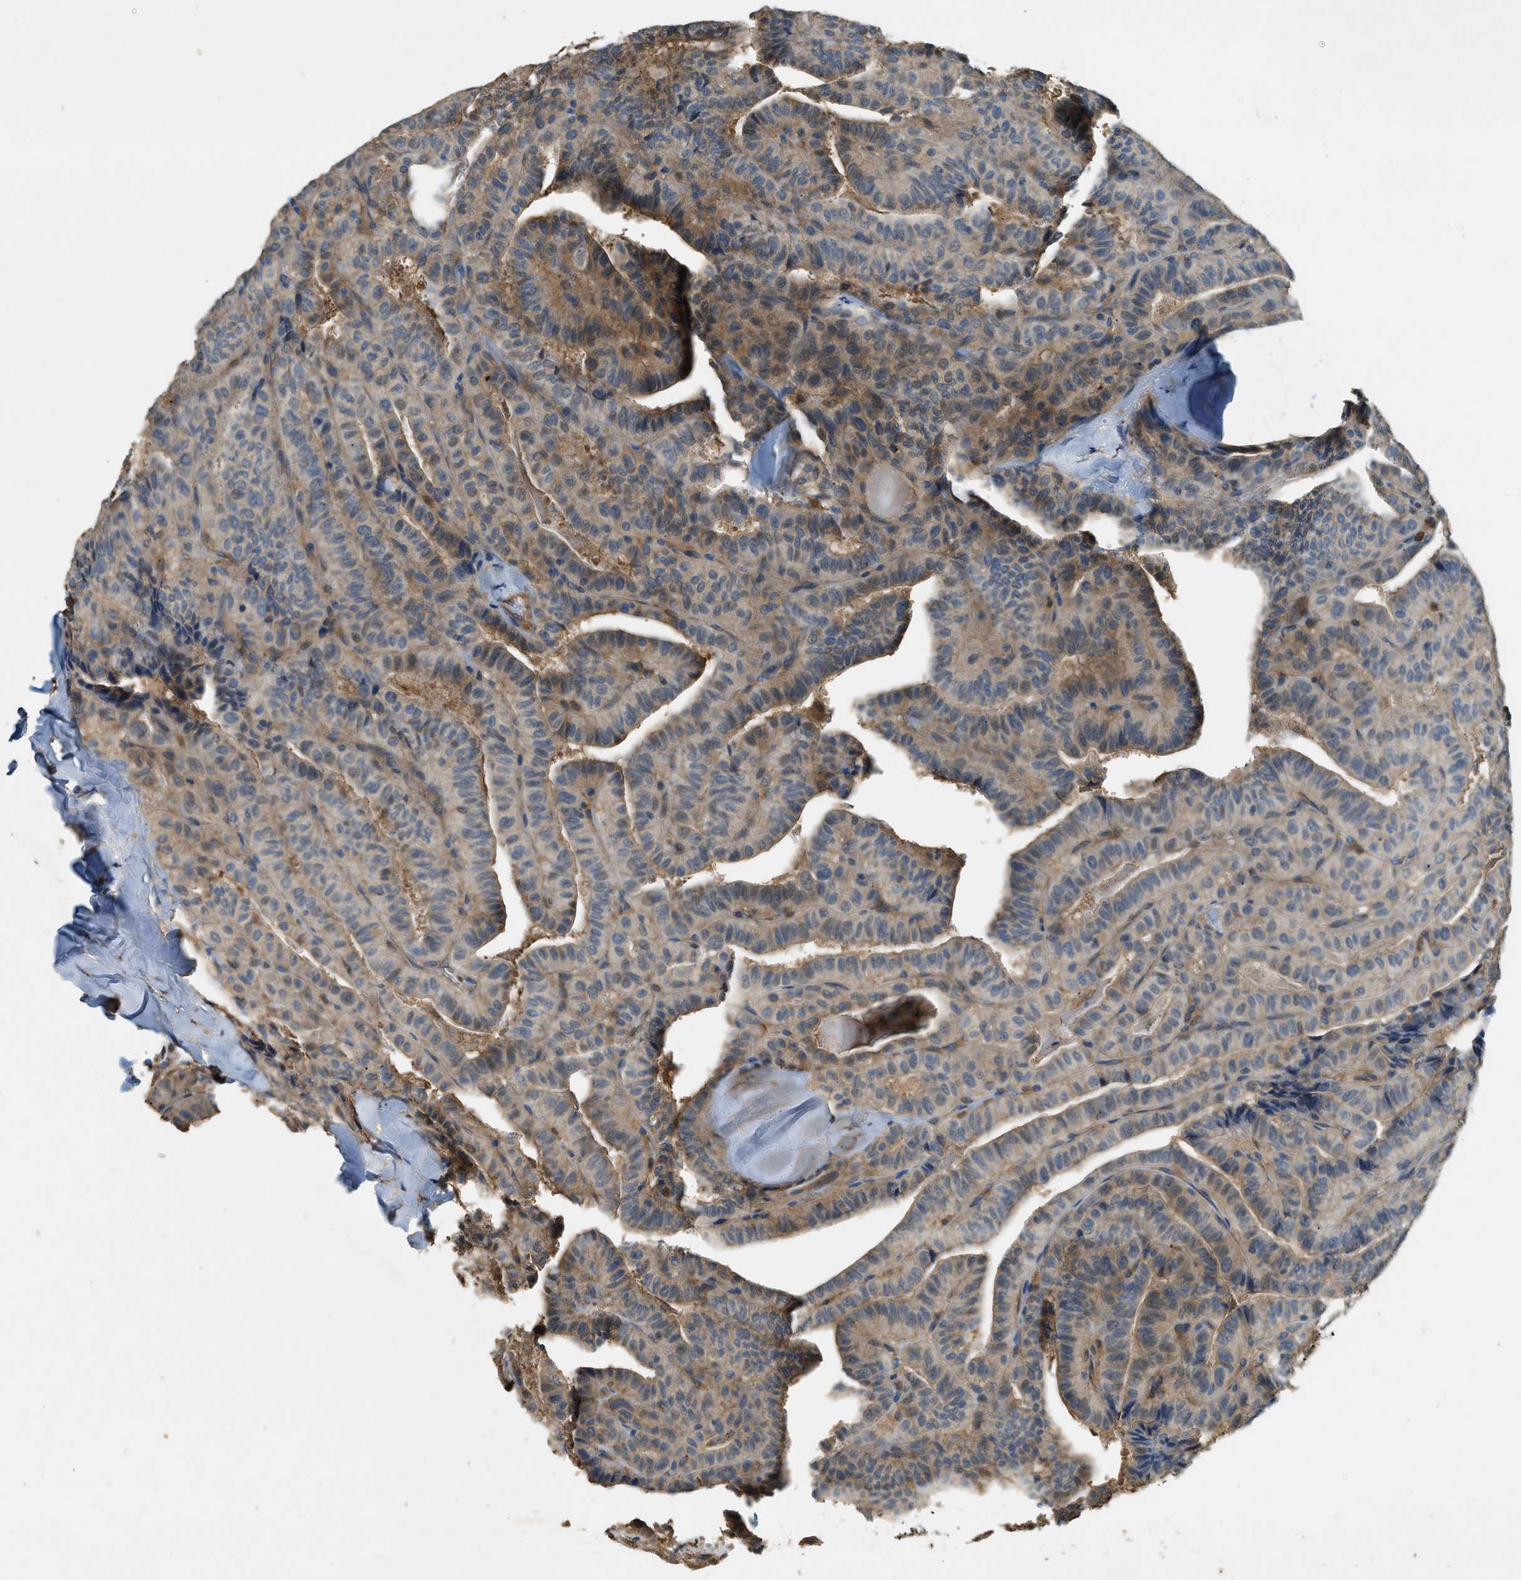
{"staining": {"intensity": "moderate", "quantity": ">75%", "location": "cytoplasmic/membranous"}, "tissue": "thyroid cancer", "cell_type": "Tumor cells", "image_type": "cancer", "snomed": [{"axis": "morphology", "description": "Papillary adenocarcinoma, NOS"}, {"axis": "topography", "description": "Thyroid gland"}], "caption": "Brown immunohistochemical staining in thyroid papillary adenocarcinoma demonstrates moderate cytoplasmic/membranous positivity in about >75% of tumor cells. The protein is shown in brown color, while the nuclei are stained blue.", "gene": "CFLAR", "patient": {"sex": "male", "age": 77}}